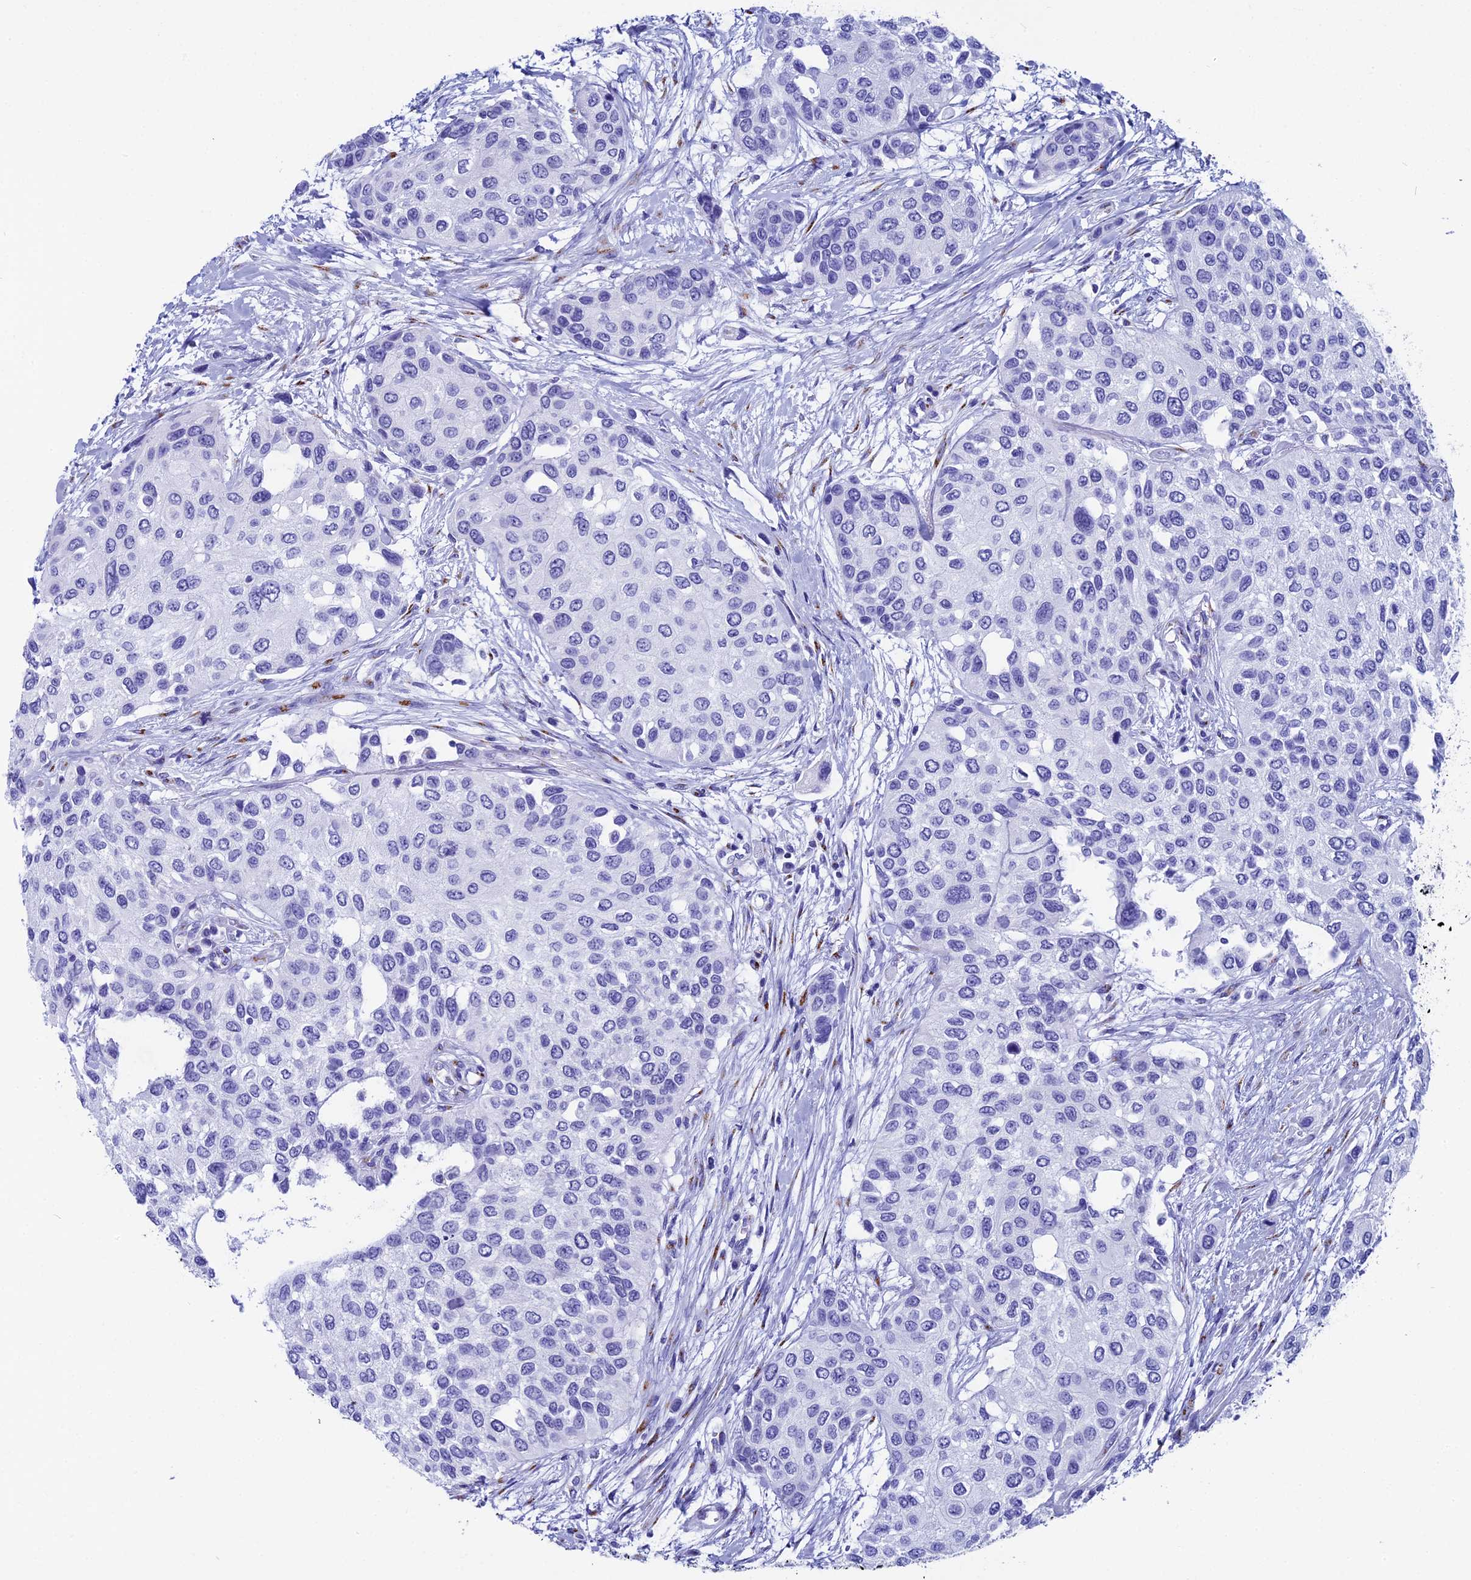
{"staining": {"intensity": "negative", "quantity": "none", "location": "none"}, "tissue": "urothelial cancer", "cell_type": "Tumor cells", "image_type": "cancer", "snomed": [{"axis": "morphology", "description": "Normal tissue, NOS"}, {"axis": "morphology", "description": "Urothelial carcinoma, High grade"}, {"axis": "topography", "description": "Vascular tissue"}, {"axis": "topography", "description": "Urinary bladder"}], "caption": "Immunohistochemistry of urothelial cancer displays no expression in tumor cells.", "gene": "AP3B2", "patient": {"sex": "female", "age": 56}}